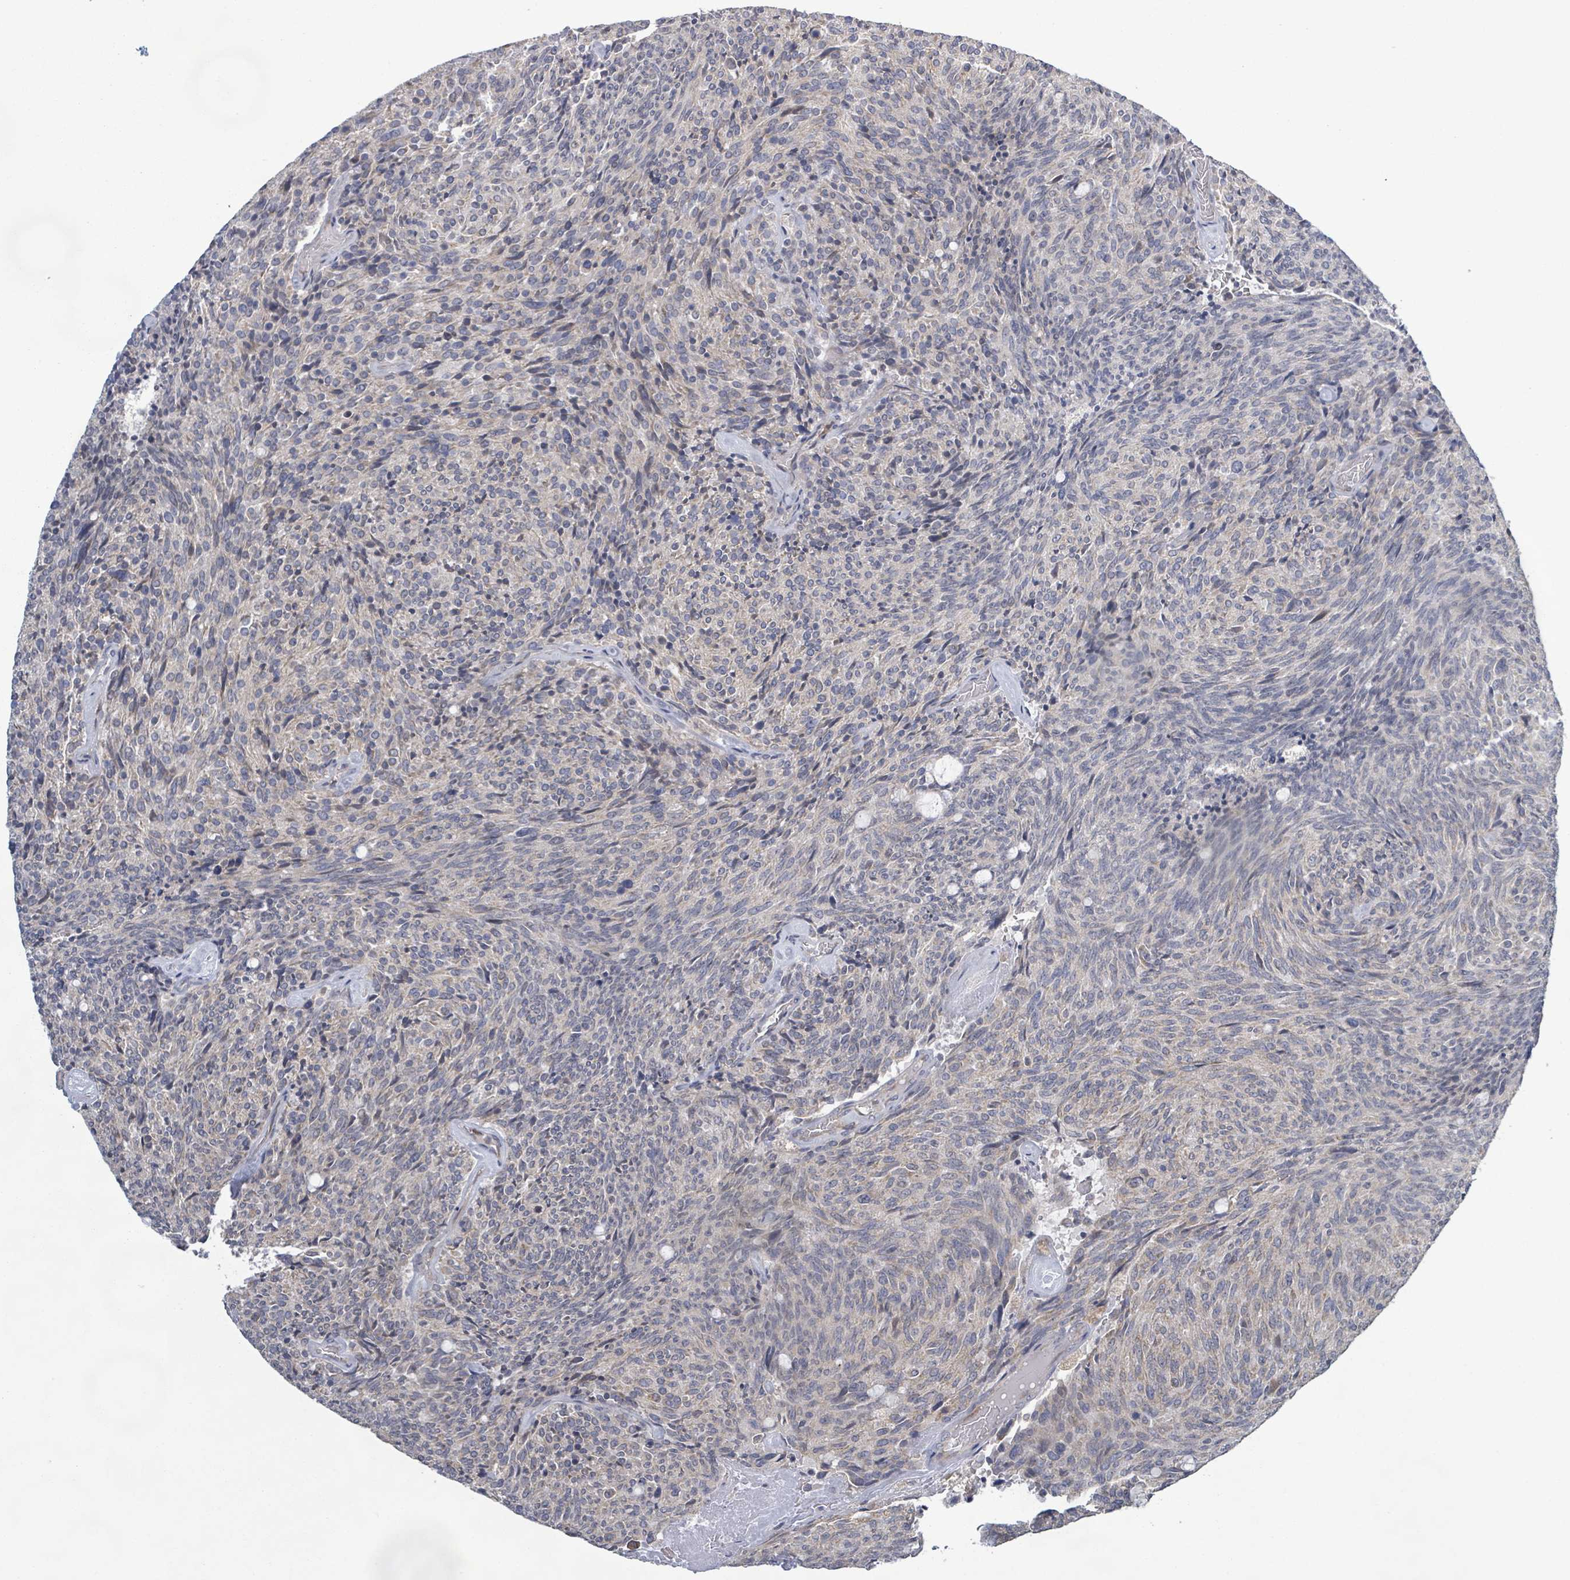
{"staining": {"intensity": "weak", "quantity": "<25%", "location": "cytoplasmic/membranous"}, "tissue": "carcinoid", "cell_type": "Tumor cells", "image_type": "cancer", "snomed": [{"axis": "morphology", "description": "Carcinoid, malignant, NOS"}, {"axis": "topography", "description": "Pancreas"}], "caption": "Immunohistochemistry (IHC) of carcinoid shows no expression in tumor cells.", "gene": "ATP13A1", "patient": {"sex": "female", "age": 54}}